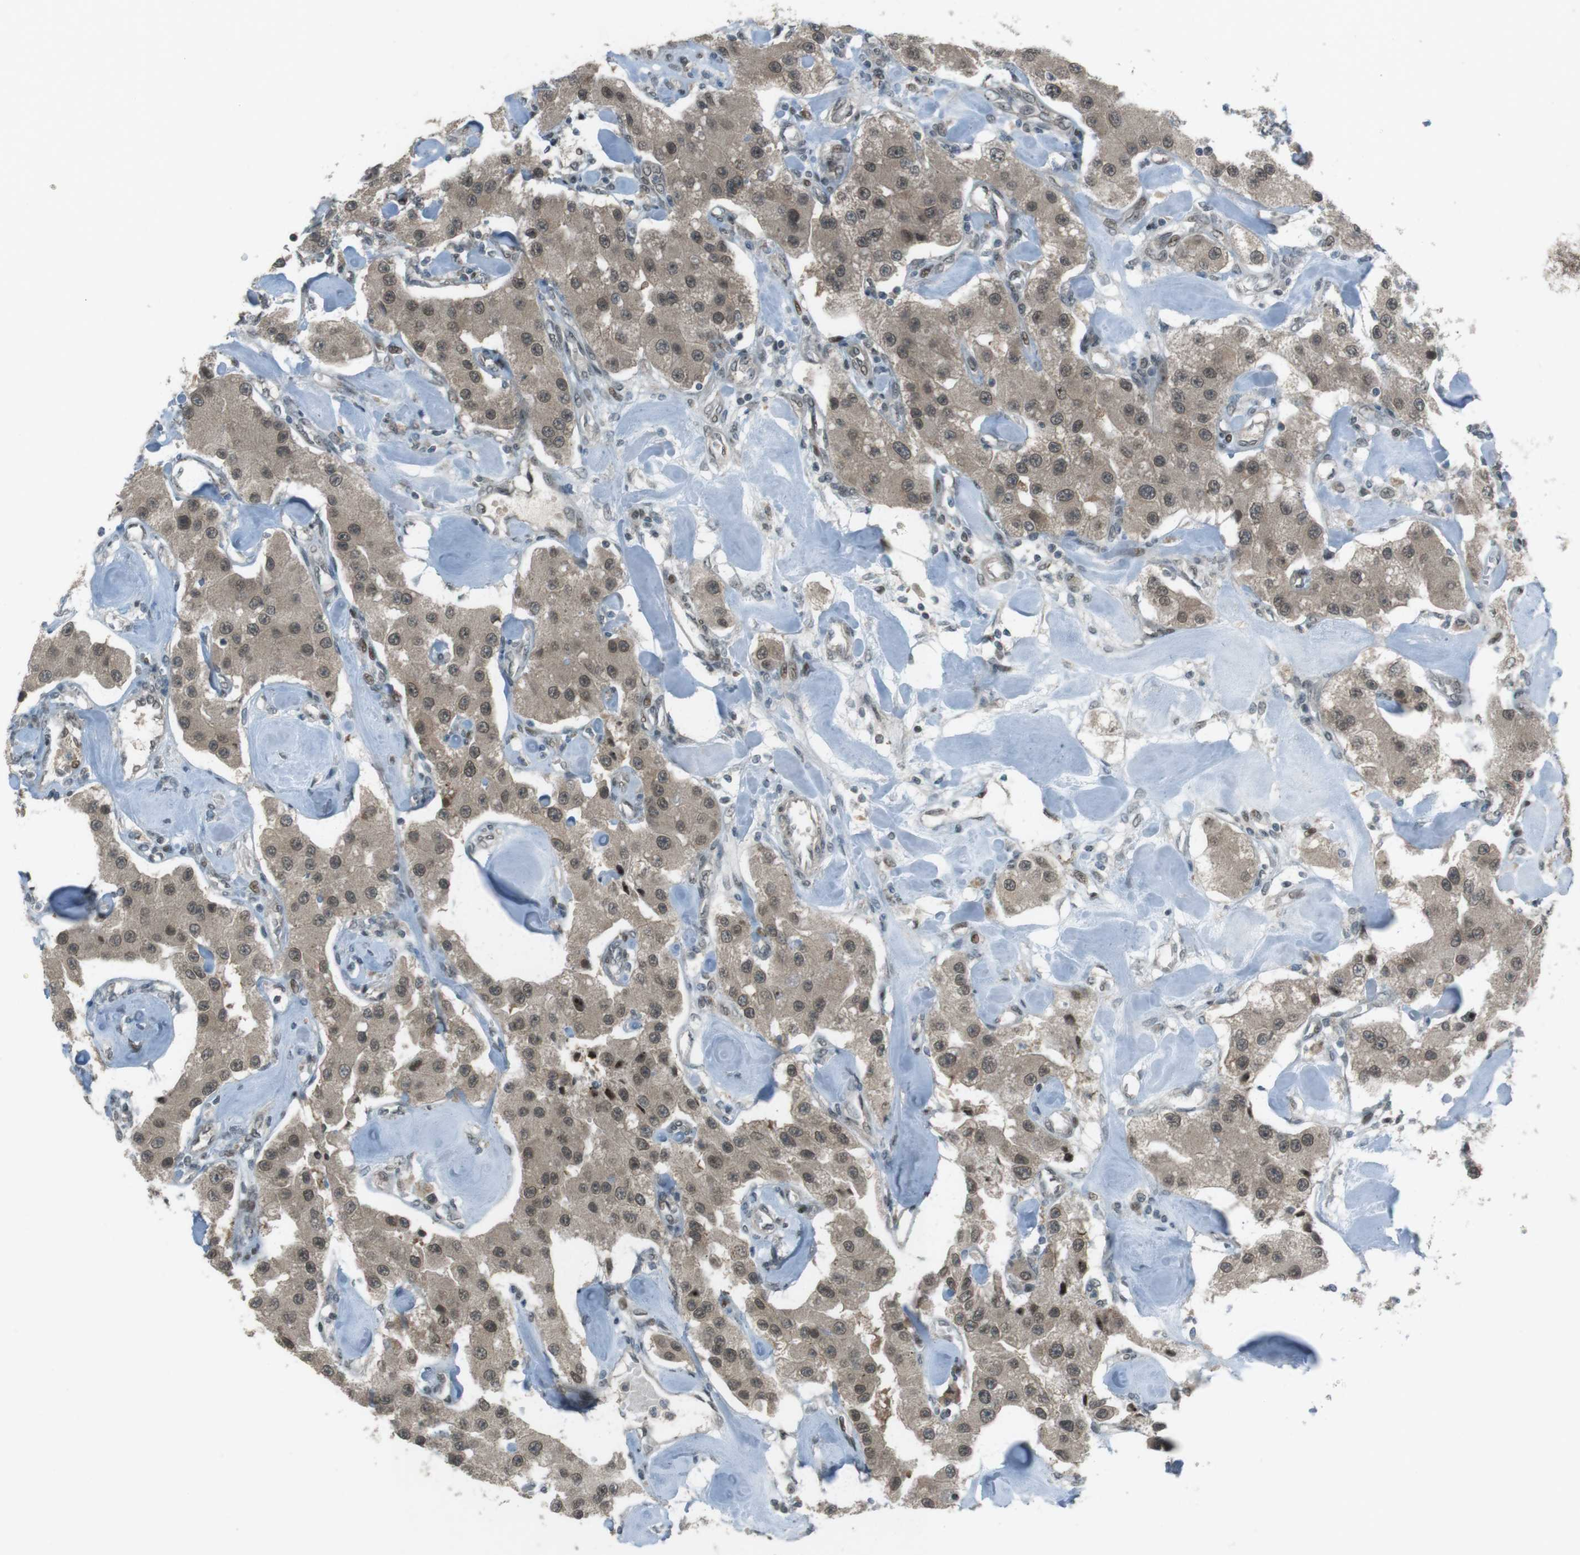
{"staining": {"intensity": "moderate", "quantity": ">75%", "location": "cytoplasmic/membranous,nuclear"}, "tissue": "carcinoid", "cell_type": "Tumor cells", "image_type": "cancer", "snomed": [{"axis": "morphology", "description": "Carcinoid, malignant, NOS"}, {"axis": "topography", "description": "Pancreas"}], "caption": "This histopathology image reveals immunohistochemistry staining of malignant carcinoid, with medium moderate cytoplasmic/membranous and nuclear expression in about >75% of tumor cells.", "gene": "SLITRK5", "patient": {"sex": "male", "age": 41}}